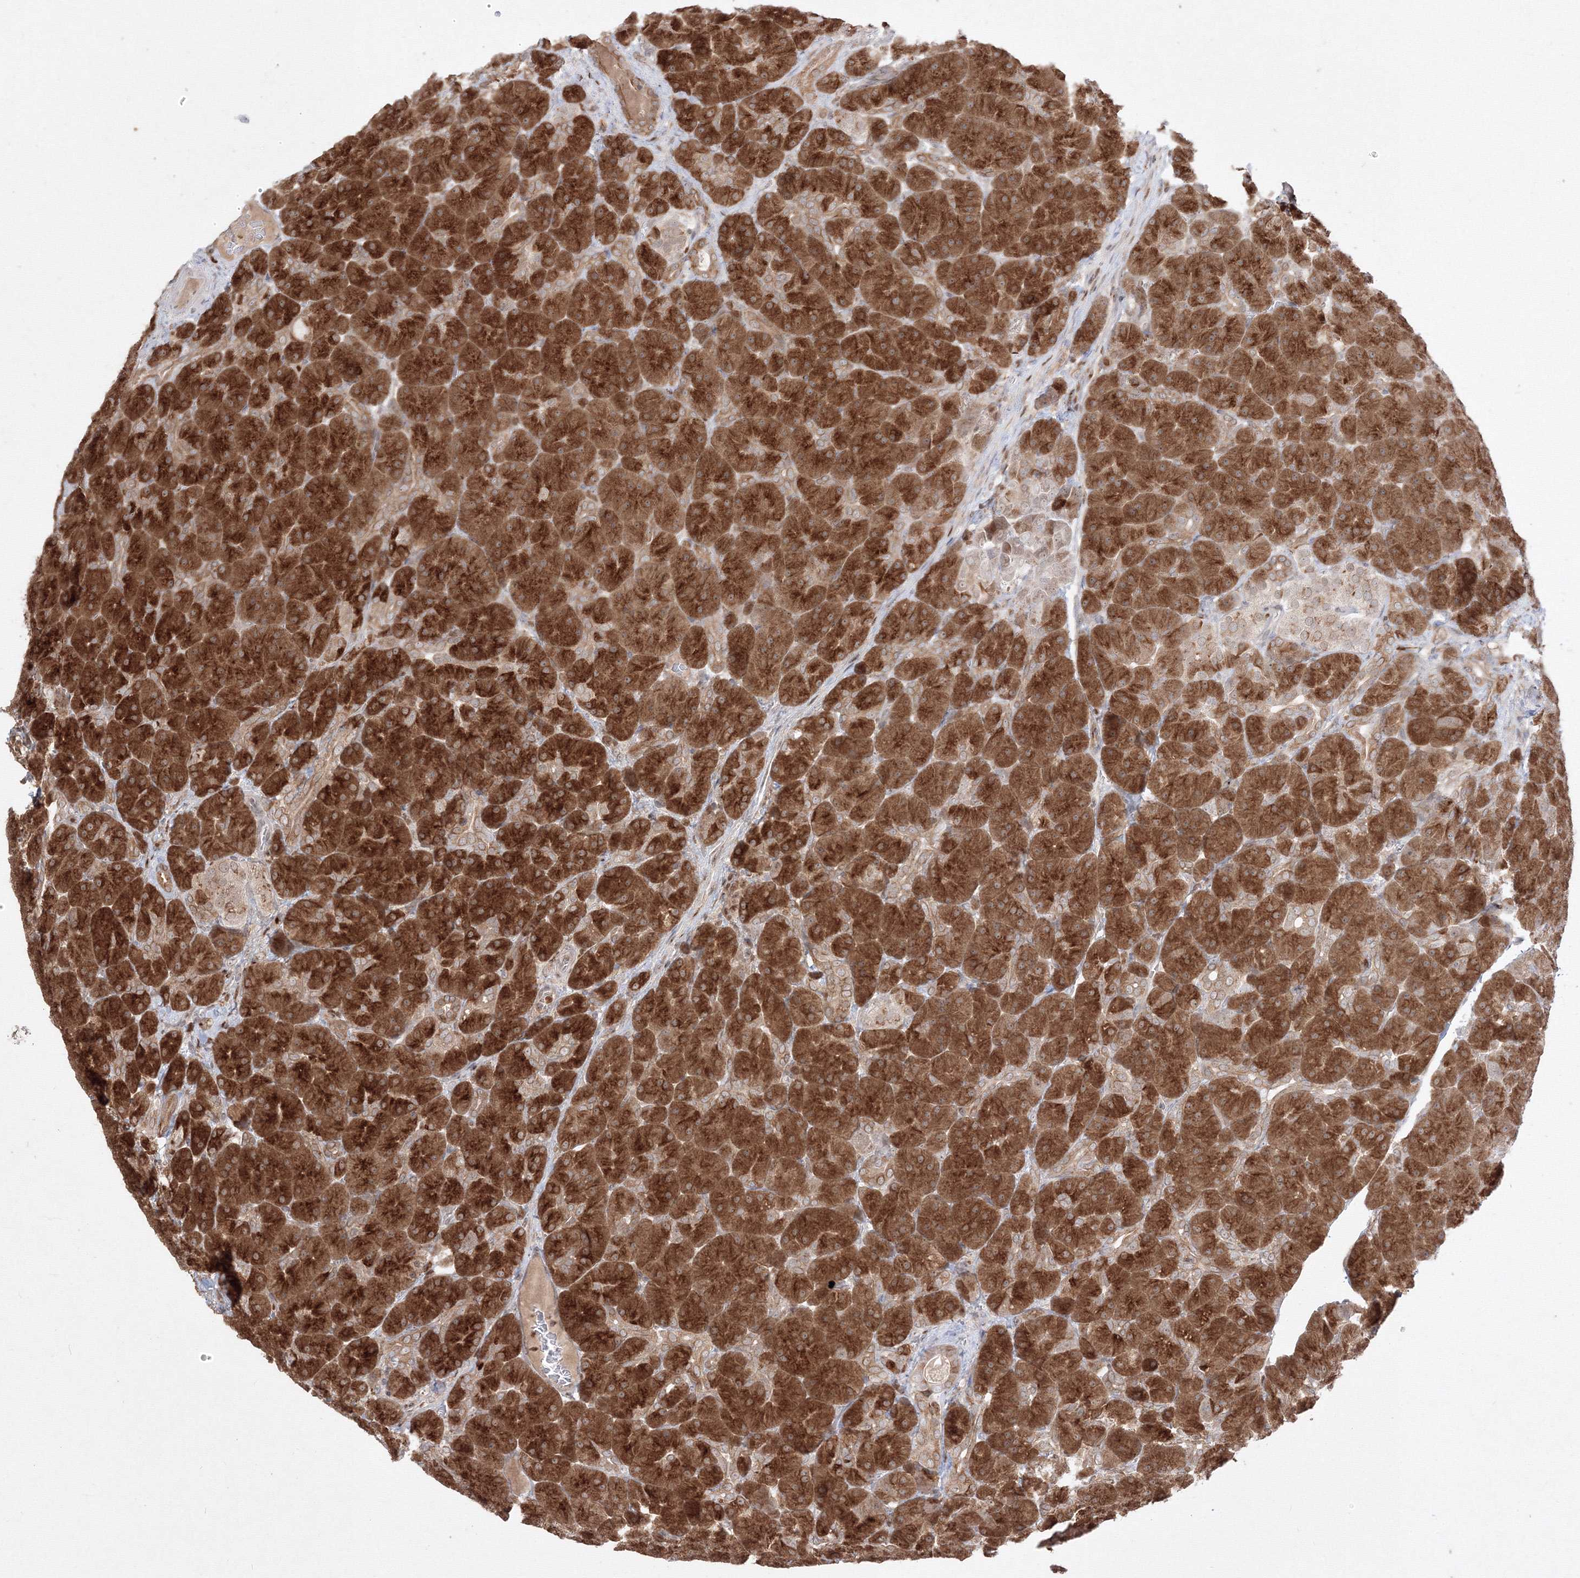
{"staining": {"intensity": "strong", "quantity": ">75%", "location": "cytoplasmic/membranous"}, "tissue": "pancreas", "cell_type": "Exocrine glandular cells", "image_type": "normal", "snomed": [{"axis": "morphology", "description": "Normal tissue, NOS"}, {"axis": "topography", "description": "Pancreas"}], "caption": "A high amount of strong cytoplasmic/membranous positivity is identified in approximately >75% of exocrine glandular cells in benign pancreas.", "gene": "TMEM50B", "patient": {"sex": "male", "age": 66}}